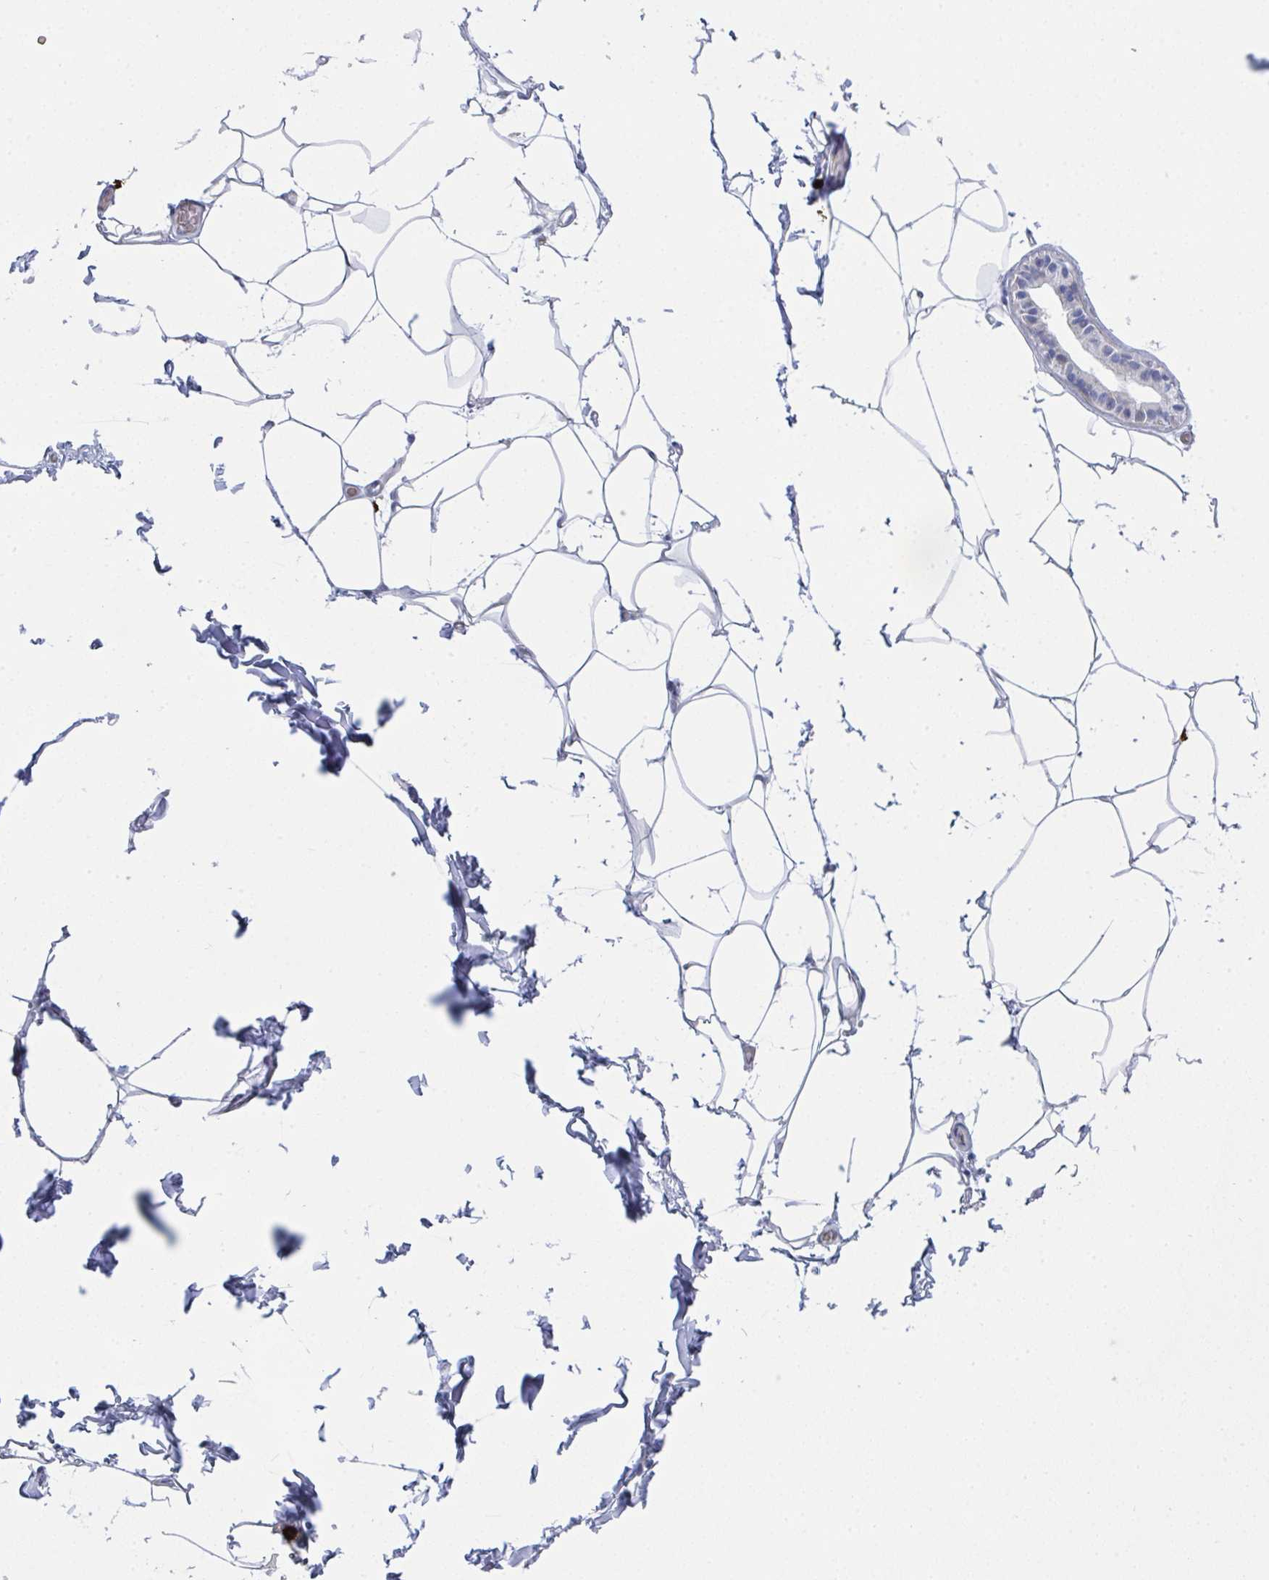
{"staining": {"intensity": "negative", "quantity": "none", "location": "none"}, "tissue": "adipose tissue", "cell_type": "Adipocytes", "image_type": "normal", "snomed": [{"axis": "morphology", "description": "Normal tissue, NOS"}, {"axis": "topography", "description": "Skin"}, {"axis": "topography", "description": "Peripheral nerve tissue"}], "caption": "This micrograph is of benign adipose tissue stained with IHC to label a protein in brown with the nuclei are counter-stained blue. There is no staining in adipocytes. Nuclei are stained in blue.", "gene": "ZNF684", "patient": {"sex": "female", "age": 45}}